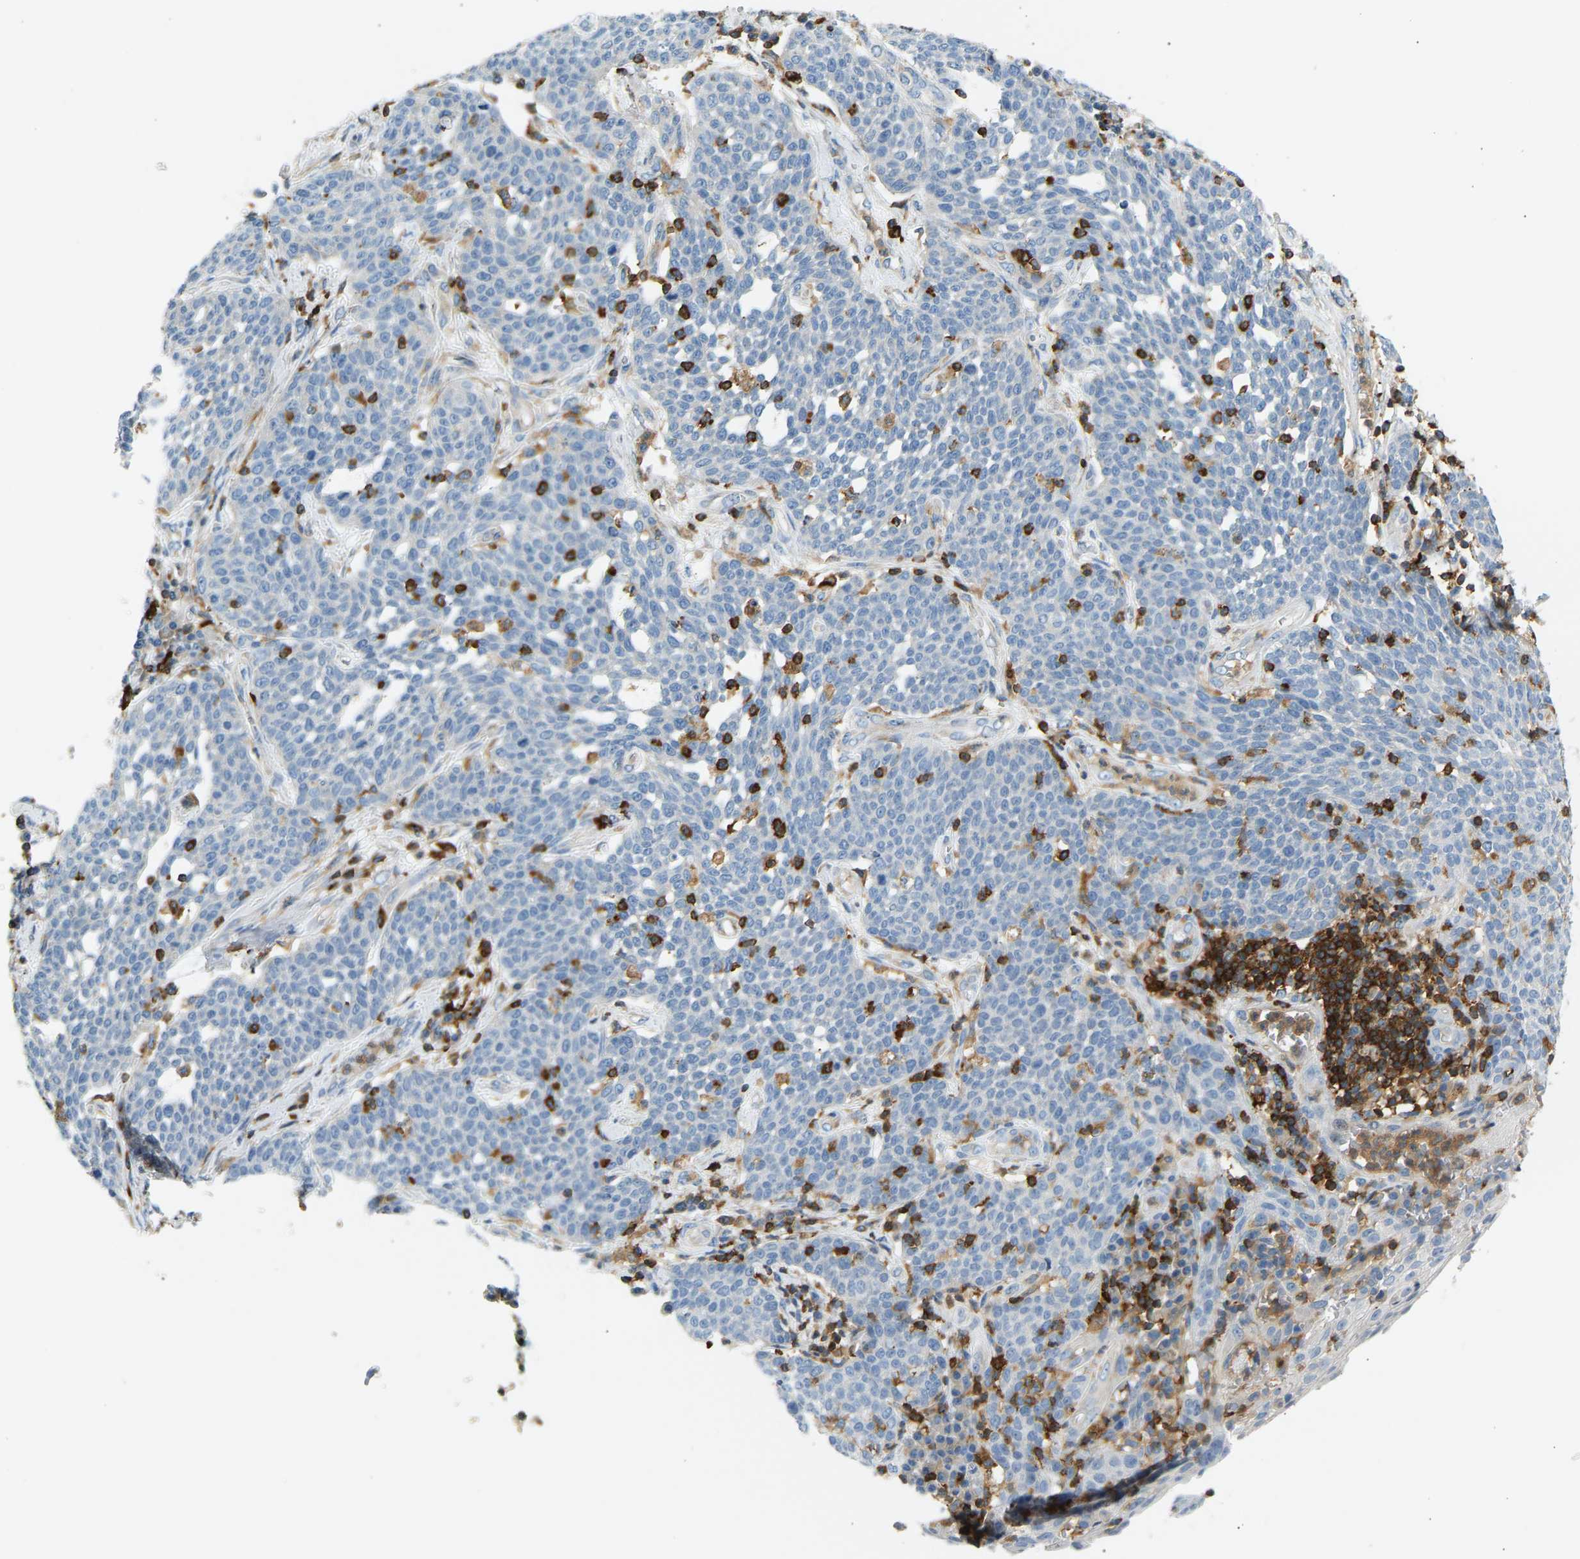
{"staining": {"intensity": "negative", "quantity": "none", "location": "none"}, "tissue": "cervical cancer", "cell_type": "Tumor cells", "image_type": "cancer", "snomed": [{"axis": "morphology", "description": "Squamous cell carcinoma, NOS"}, {"axis": "topography", "description": "Cervix"}], "caption": "Immunohistochemistry (IHC) photomicrograph of neoplastic tissue: cervical squamous cell carcinoma stained with DAB demonstrates no significant protein expression in tumor cells.", "gene": "FNBP1", "patient": {"sex": "female", "age": 34}}